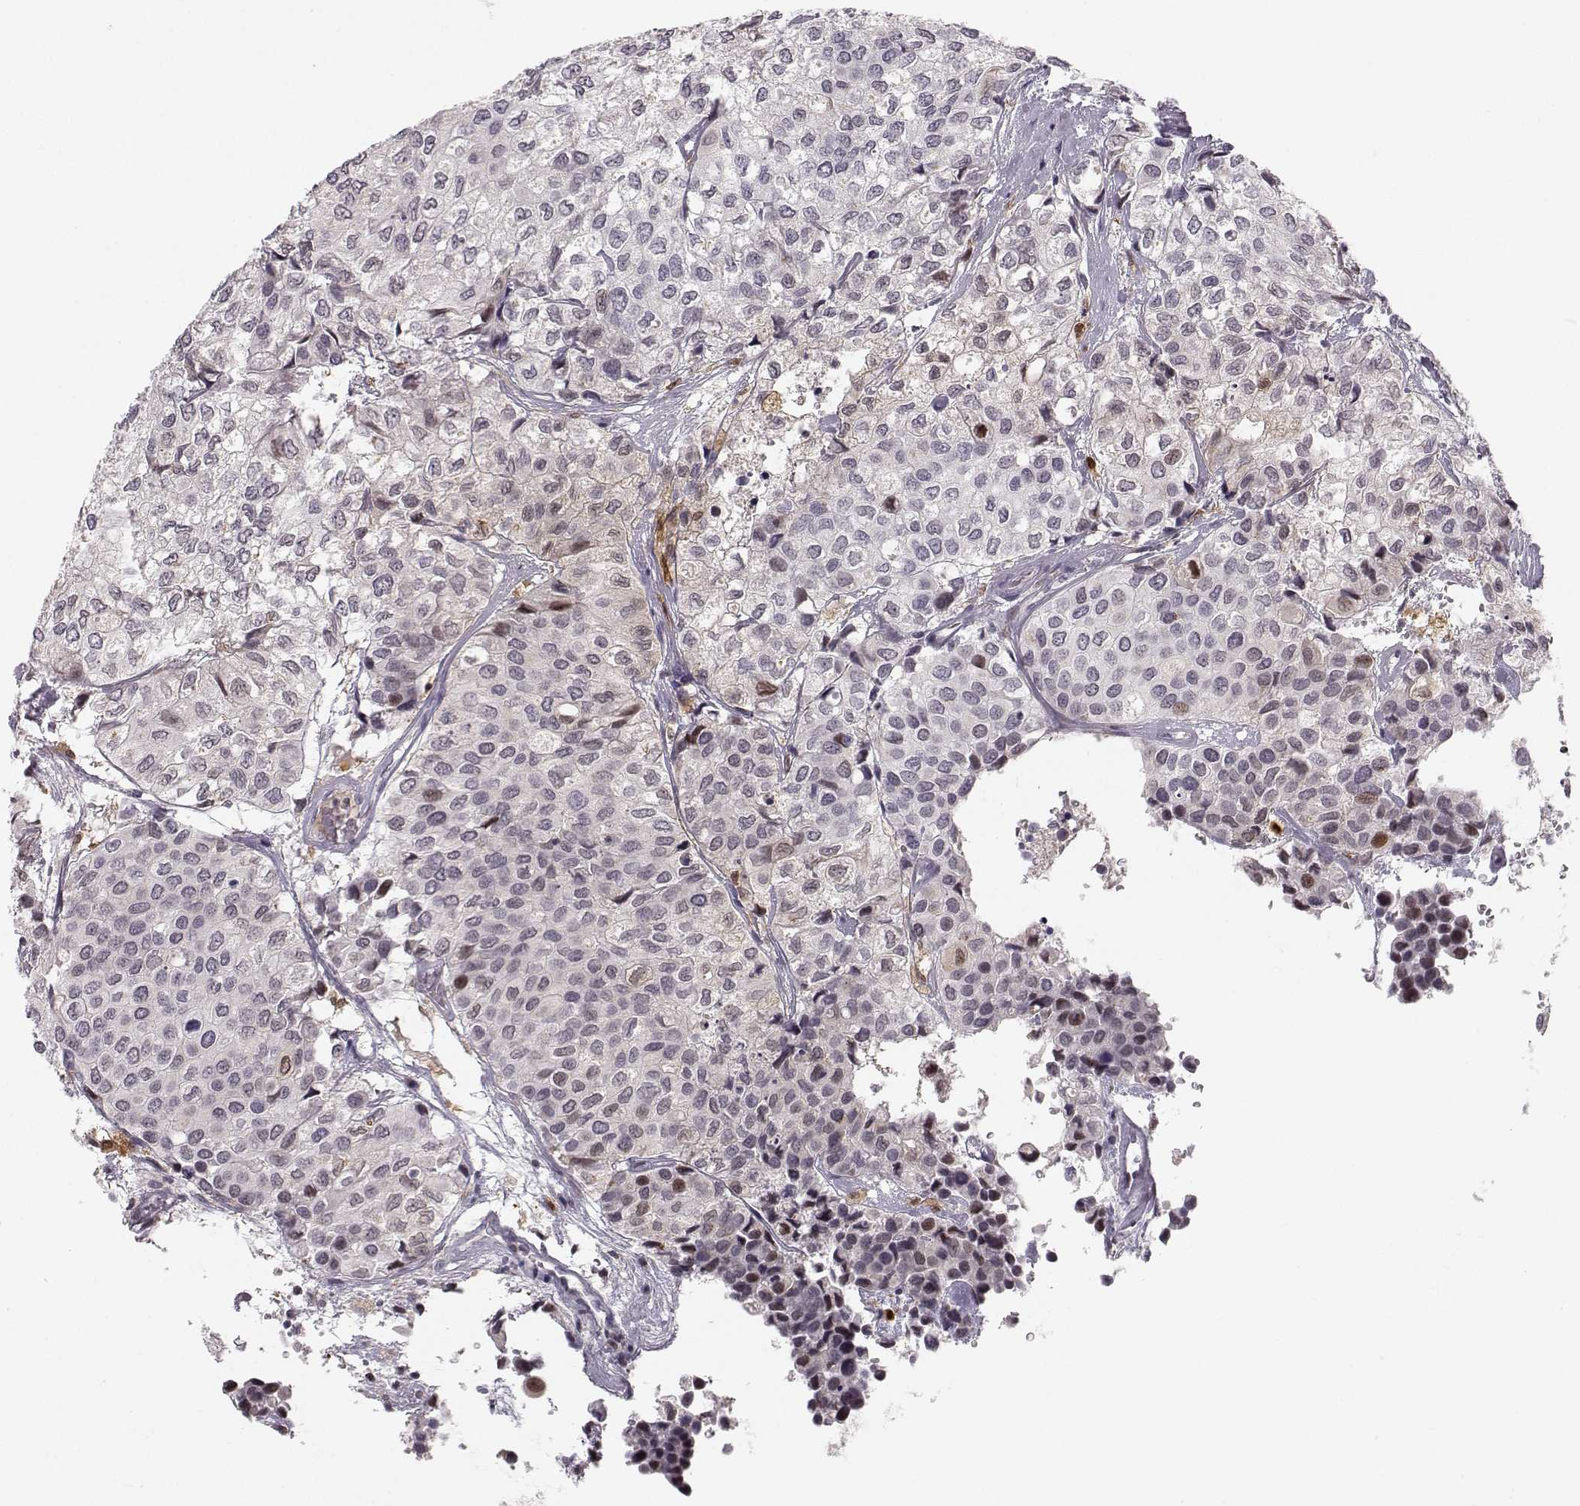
{"staining": {"intensity": "negative", "quantity": "none", "location": "none"}, "tissue": "urothelial cancer", "cell_type": "Tumor cells", "image_type": "cancer", "snomed": [{"axis": "morphology", "description": "Urothelial carcinoma, High grade"}, {"axis": "topography", "description": "Urinary bladder"}], "caption": "High-grade urothelial carcinoma was stained to show a protein in brown. There is no significant positivity in tumor cells. The staining was performed using DAB (3,3'-diaminobenzidine) to visualize the protein expression in brown, while the nuclei were stained in blue with hematoxylin (Magnification: 20x).", "gene": "HTR7", "patient": {"sex": "male", "age": 73}}